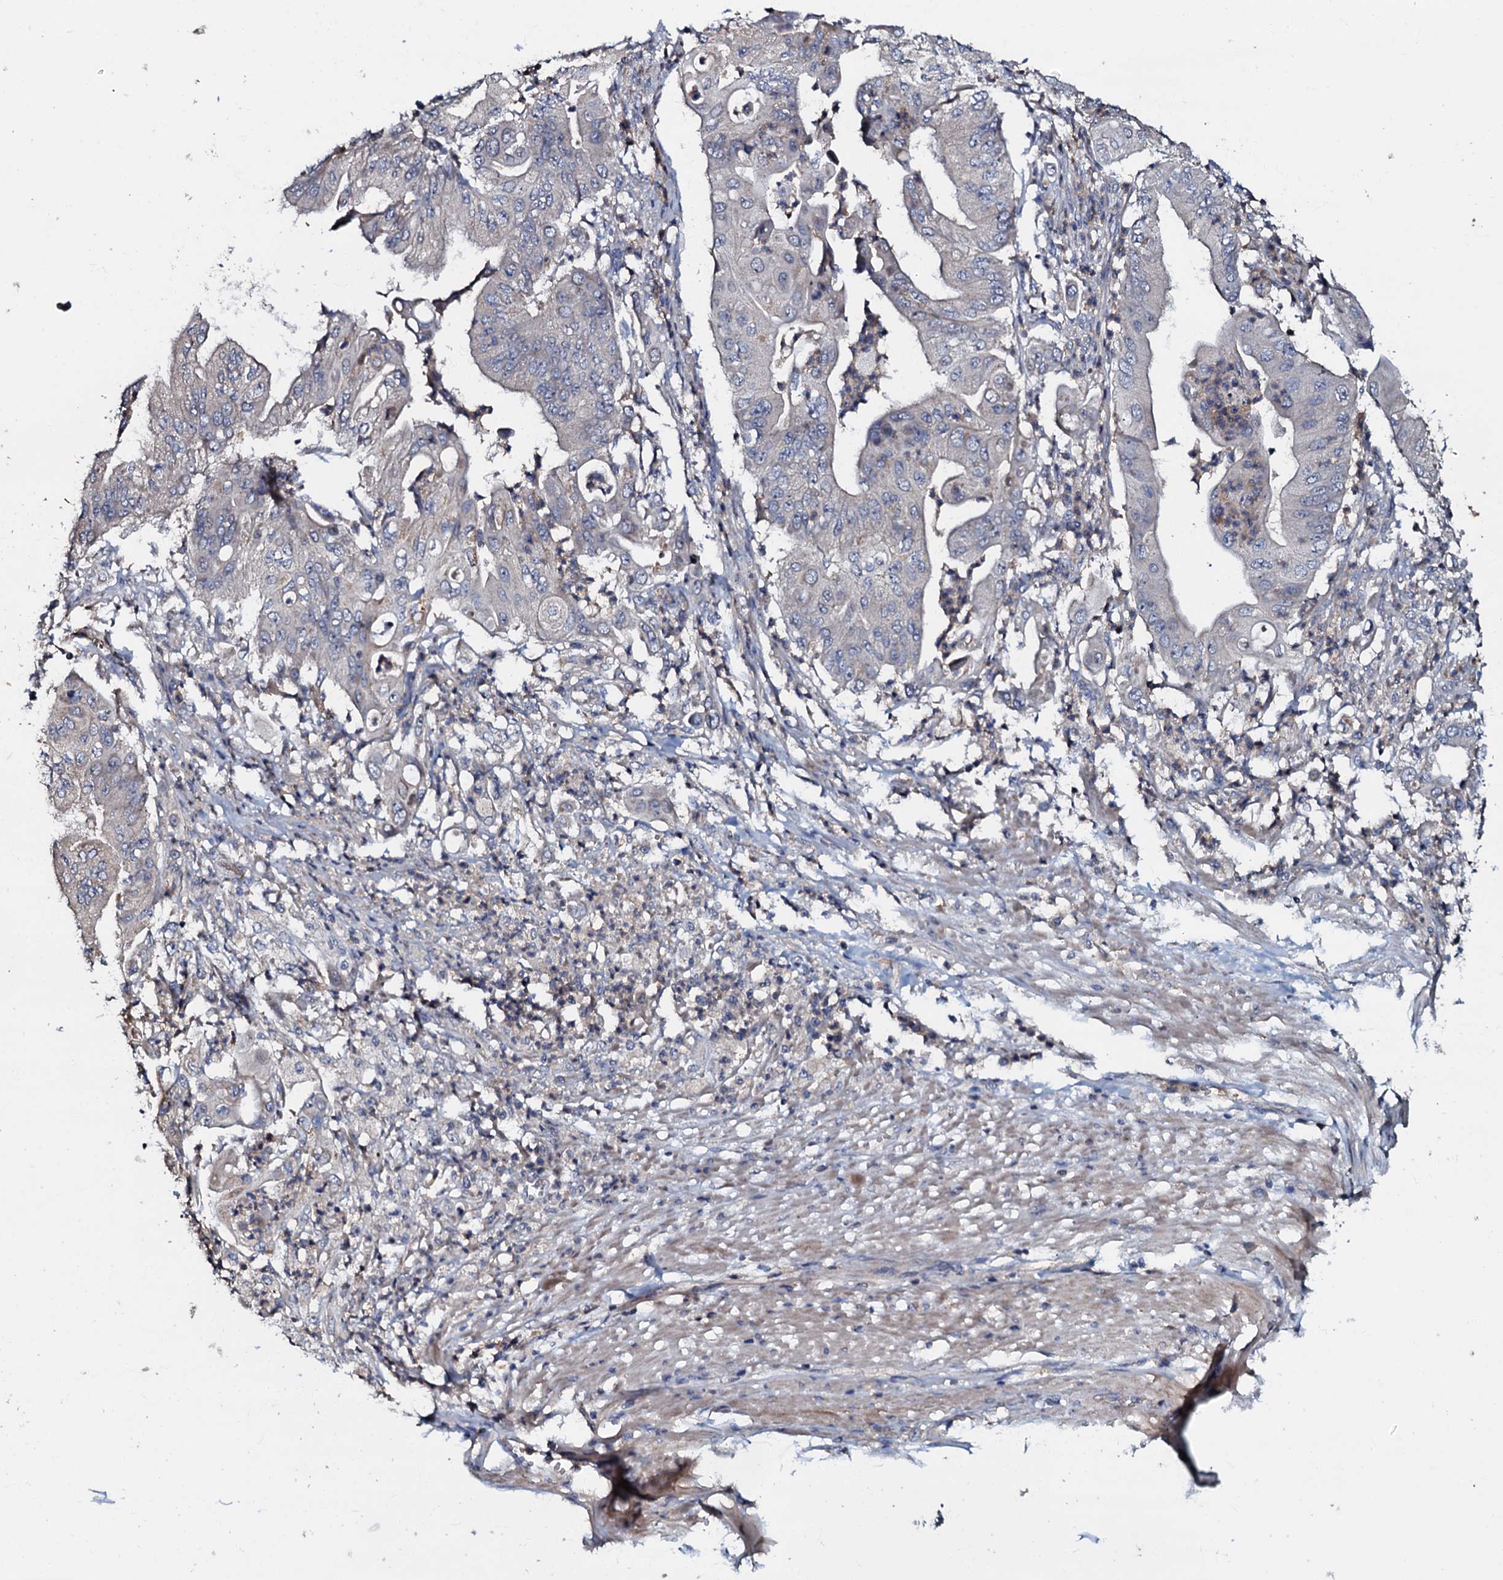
{"staining": {"intensity": "negative", "quantity": "none", "location": "none"}, "tissue": "pancreatic cancer", "cell_type": "Tumor cells", "image_type": "cancer", "snomed": [{"axis": "morphology", "description": "Adenocarcinoma, NOS"}, {"axis": "topography", "description": "Pancreas"}], "caption": "Human pancreatic cancer (adenocarcinoma) stained for a protein using IHC exhibits no expression in tumor cells.", "gene": "CPNE2", "patient": {"sex": "female", "age": 77}}